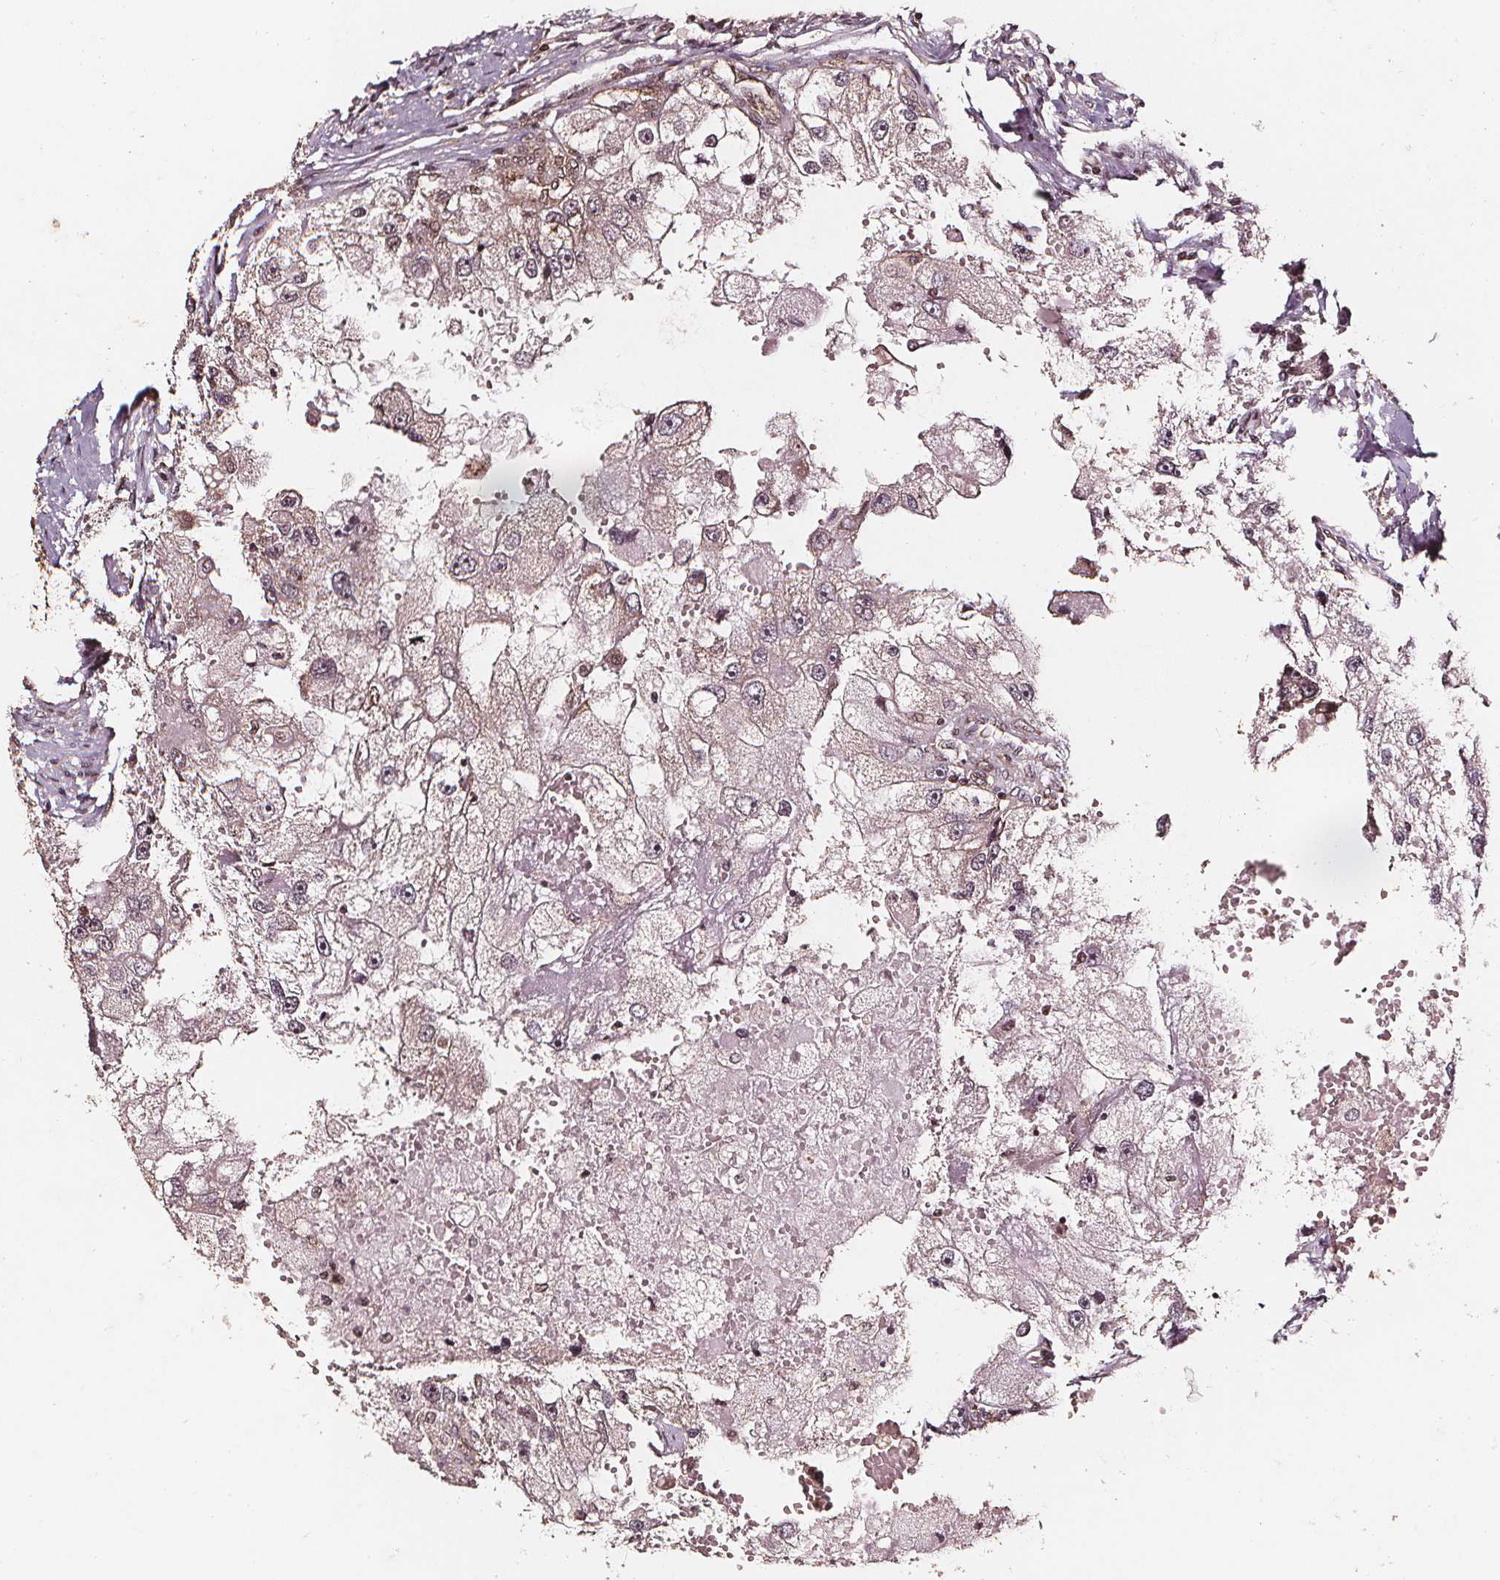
{"staining": {"intensity": "moderate", "quantity": "25%-75%", "location": "cytoplasmic/membranous,nuclear"}, "tissue": "renal cancer", "cell_type": "Tumor cells", "image_type": "cancer", "snomed": [{"axis": "morphology", "description": "Adenocarcinoma, NOS"}, {"axis": "topography", "description": "Kidney"}], "caption": "Moderate cytoplasmic/membranous and nuclear staining for a protein is present in about 25%-75% of tumor cells of renal adenocarcinoma using immunohistochemistry.", "gene": "SMN1", "patient": {"sex": "male", "age": 63}}